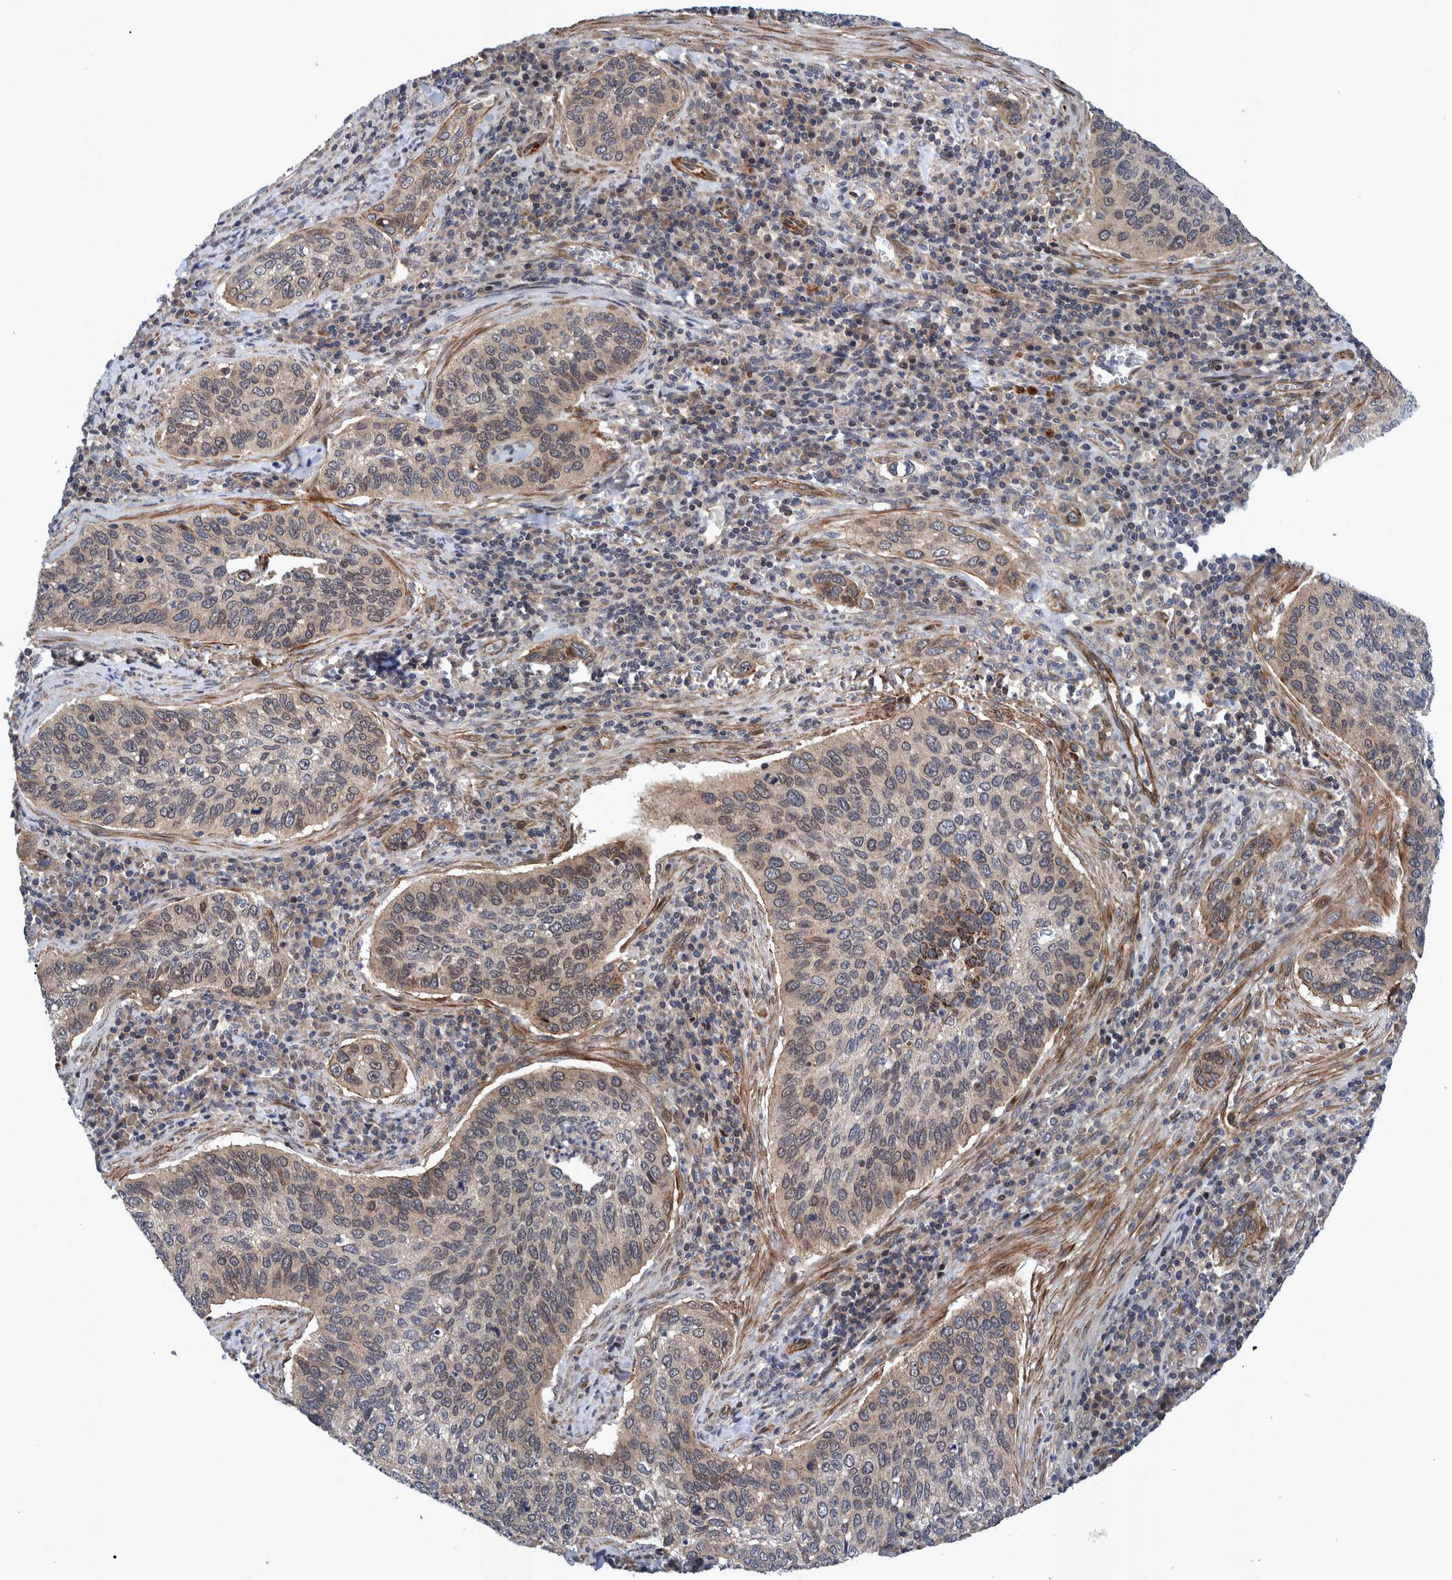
{"staining": {"intensity": "weak", "quantity": ">75%", "location": "cytoplasmic/membranous"}, "tissue": "cervical cancer", "cell_type": "Tumor cells", "image_type": "cancer", "snomed": [{"axis": "morphology", "description": "Squamous cell carcinoma, NOS"}, {"axis": "topography", "description": "Cervix"}], "caption": "Immunohistochemical staining of human cervical cancer (squamous cell carcinoma) exhibits weak cytoplasmic/membranous protein expression in about >75% of tumor cells. (DAB (3,3'-diaminobenzidine) IHC, brown staining for protein, blue staining for nuclei).", "gene": "GRPEL2", "patient": {"sex": "female", "age": 53}}